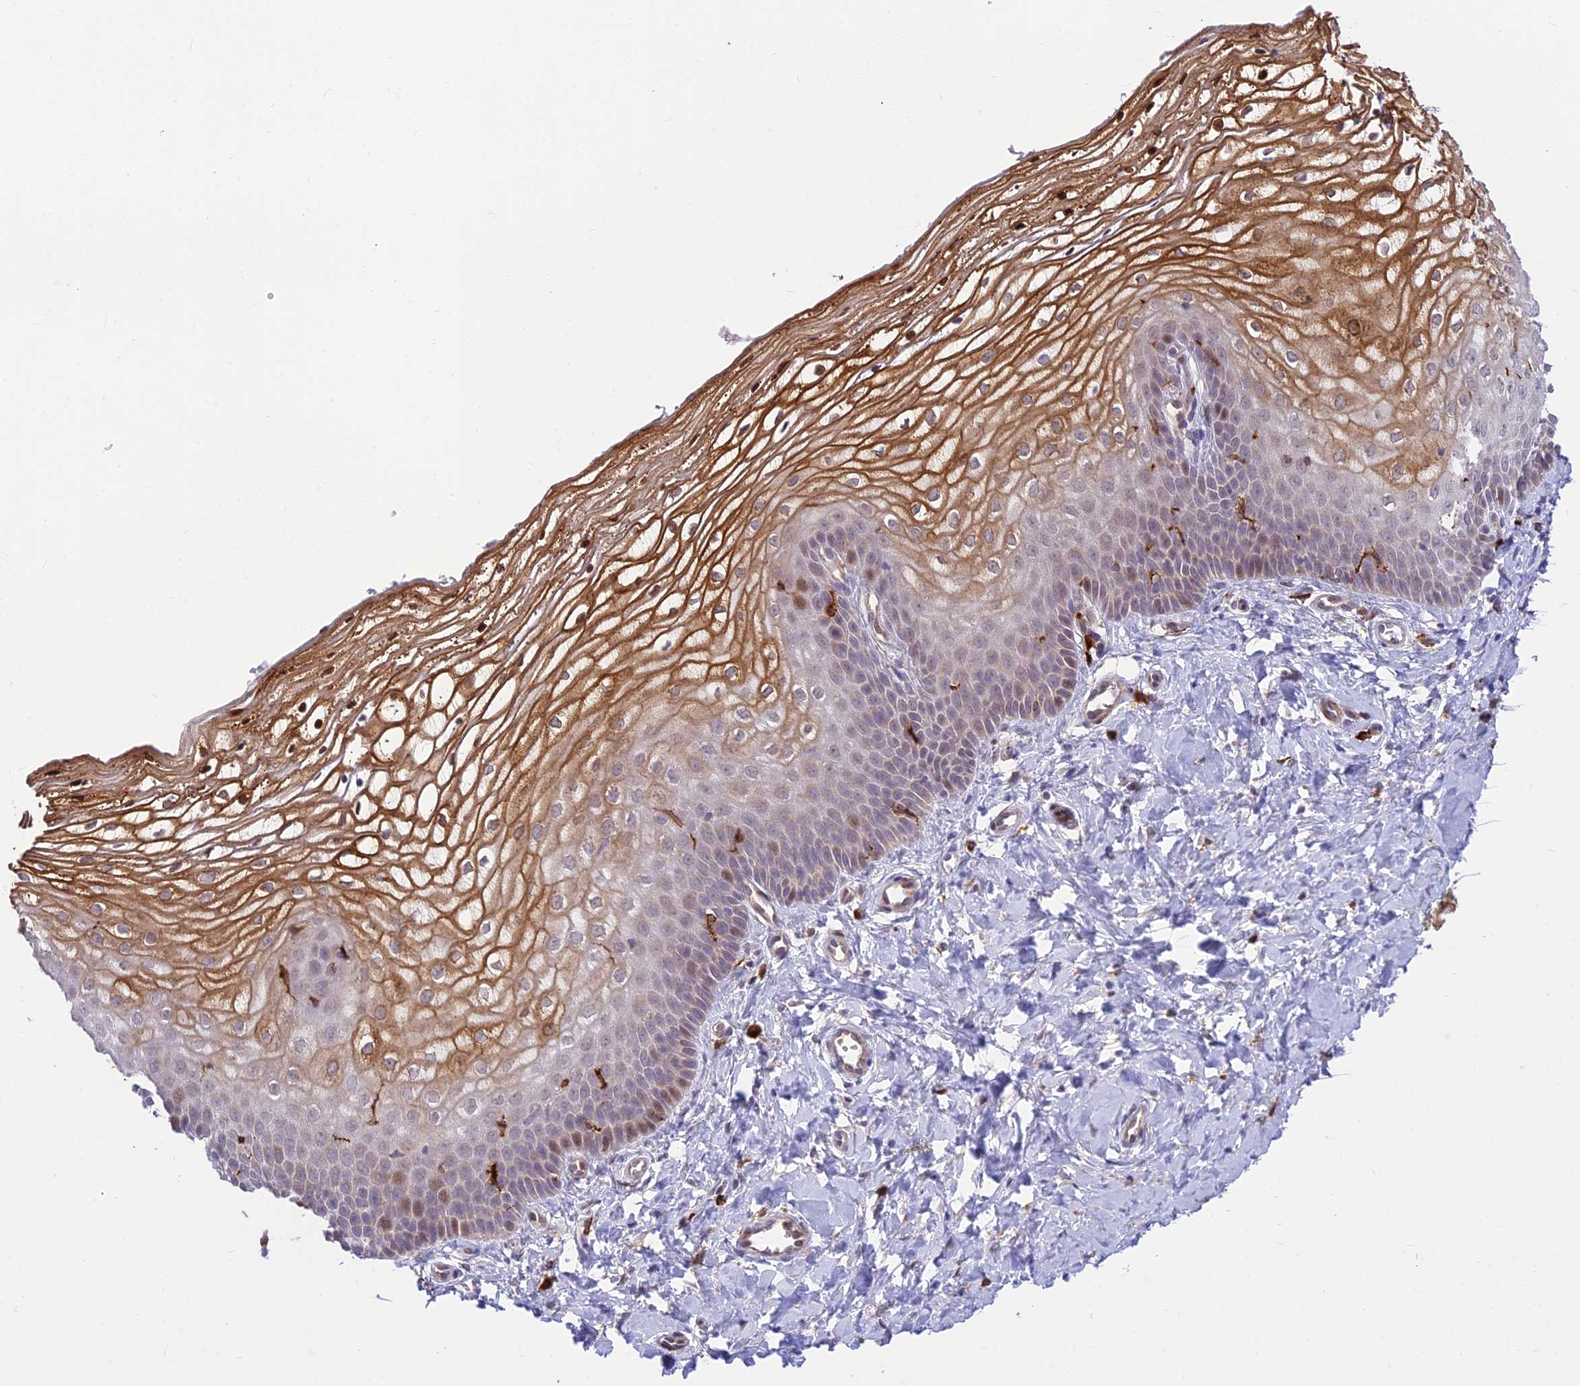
{"staining": {"intensity": "strong", "quantity": "<25%", "location": "cytoplasmic/membranous,nuclear"}, "tissue": "vagina", "cell_type": "Squamous epithelial cells", "image_type": "normal", "snomed": [{"axis": "morphology", "description": "Normal tissue, NOS"}, {"axis": "topography", "description": "Vagina"}], "caption": "DAB immunohistochemical staining of unremarkable human vagina reveals strong cytoplasmic/membranous,nuclear protein expression in about <25% of squamous epithelial cells. (Brightfield microscopy of DAB IHC at high magnification).", "gene": "ASPDH", "patient": {"sex": "female", "age": 68}}